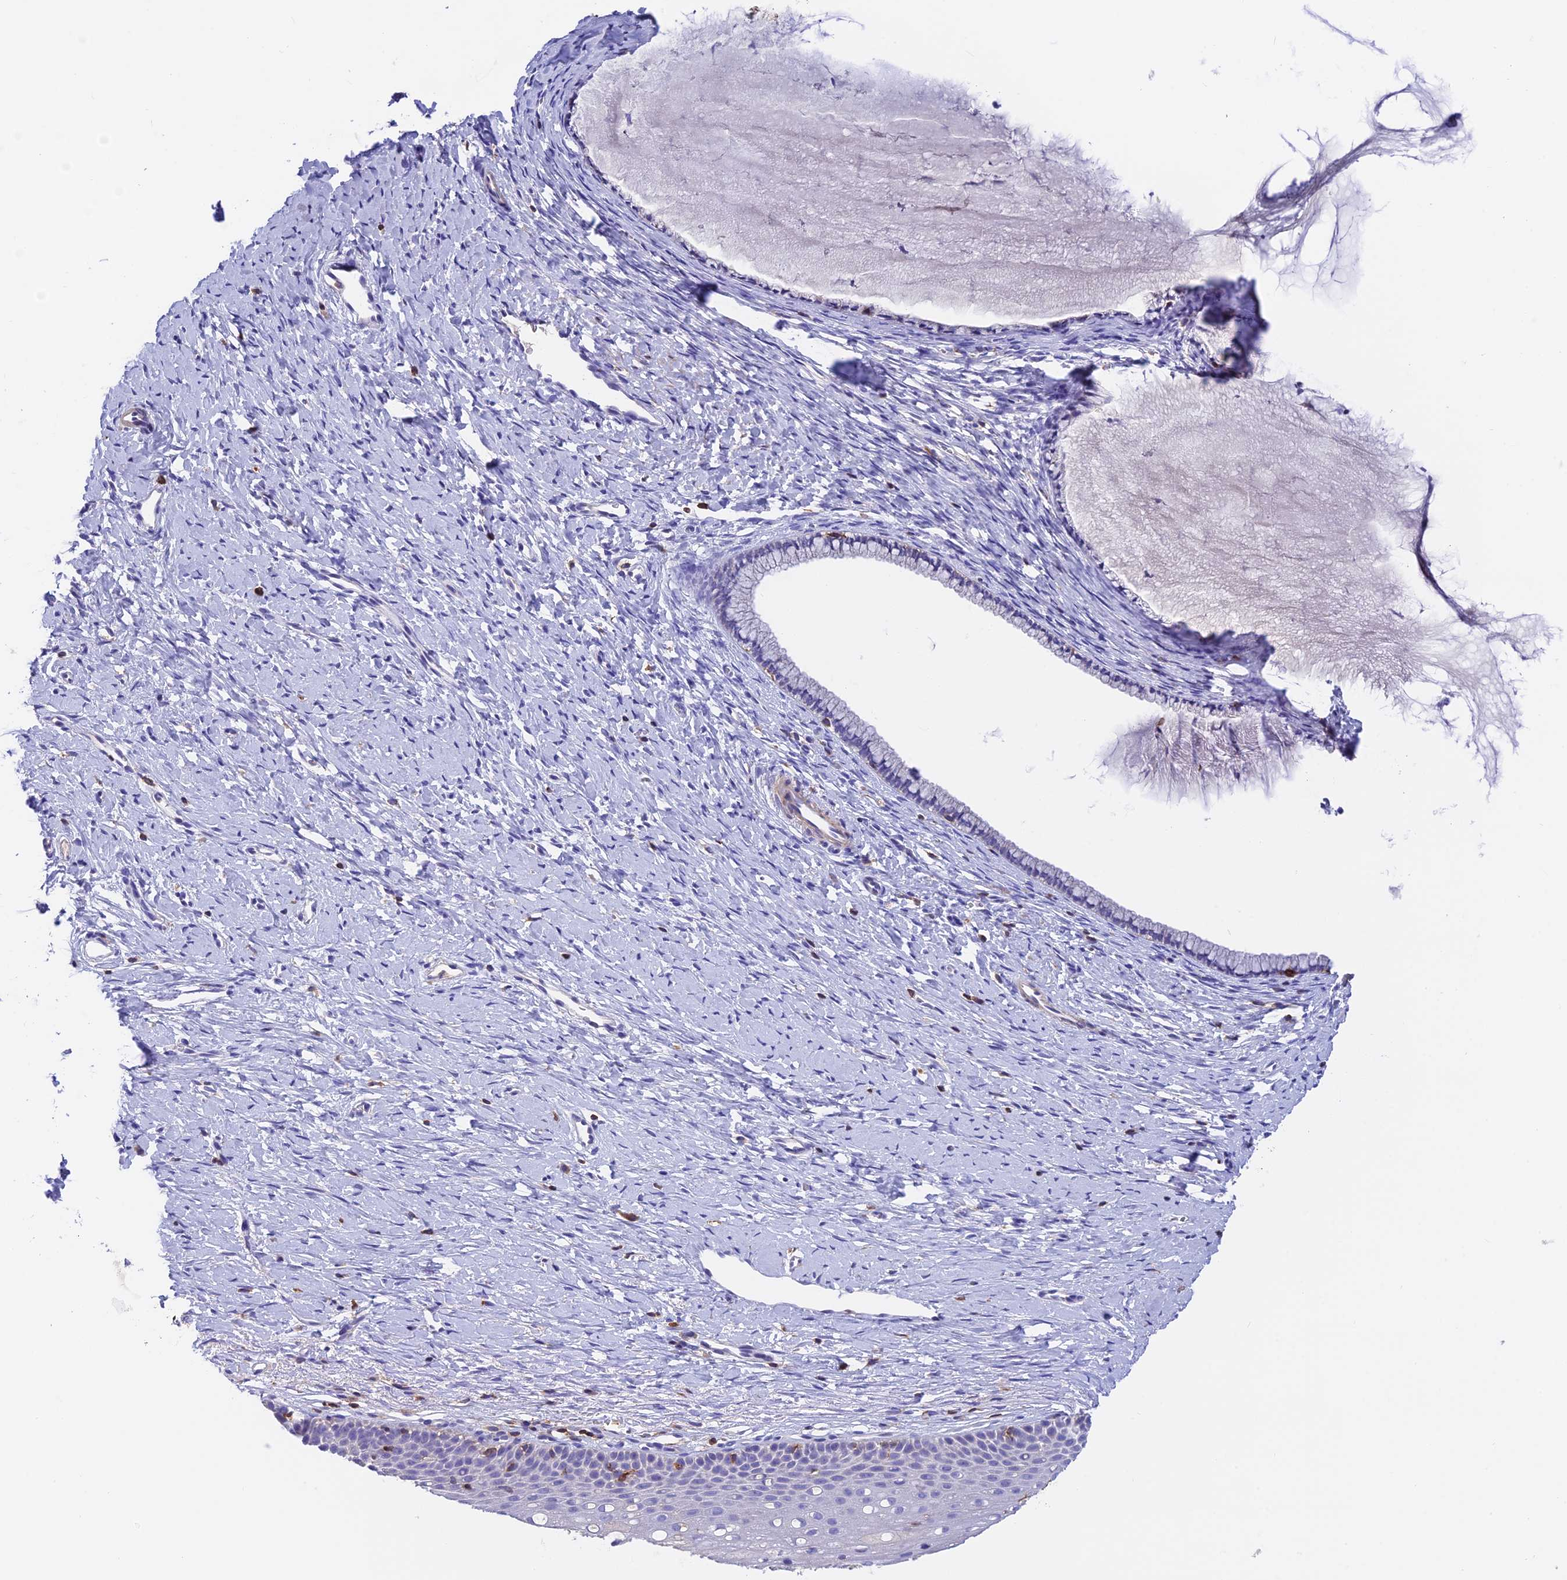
{"staining": {"intensity": "negative", "quantity": "none", "location": "none"}, "tissue": "cervix", "cell_type": "Glandular cells", "image_type": "normal", "snomed": [{"axis": "morphology", "description": "Normal tissue, NOS"}, {"axis": "topography", "description": "Cervix"}], "caption": "Immunohistochemical staining of normal human cervix demonstrates no significant positivity in glandular cells.", "gene": "LPXN", "patient": {"sex": "female", "age": 36}}